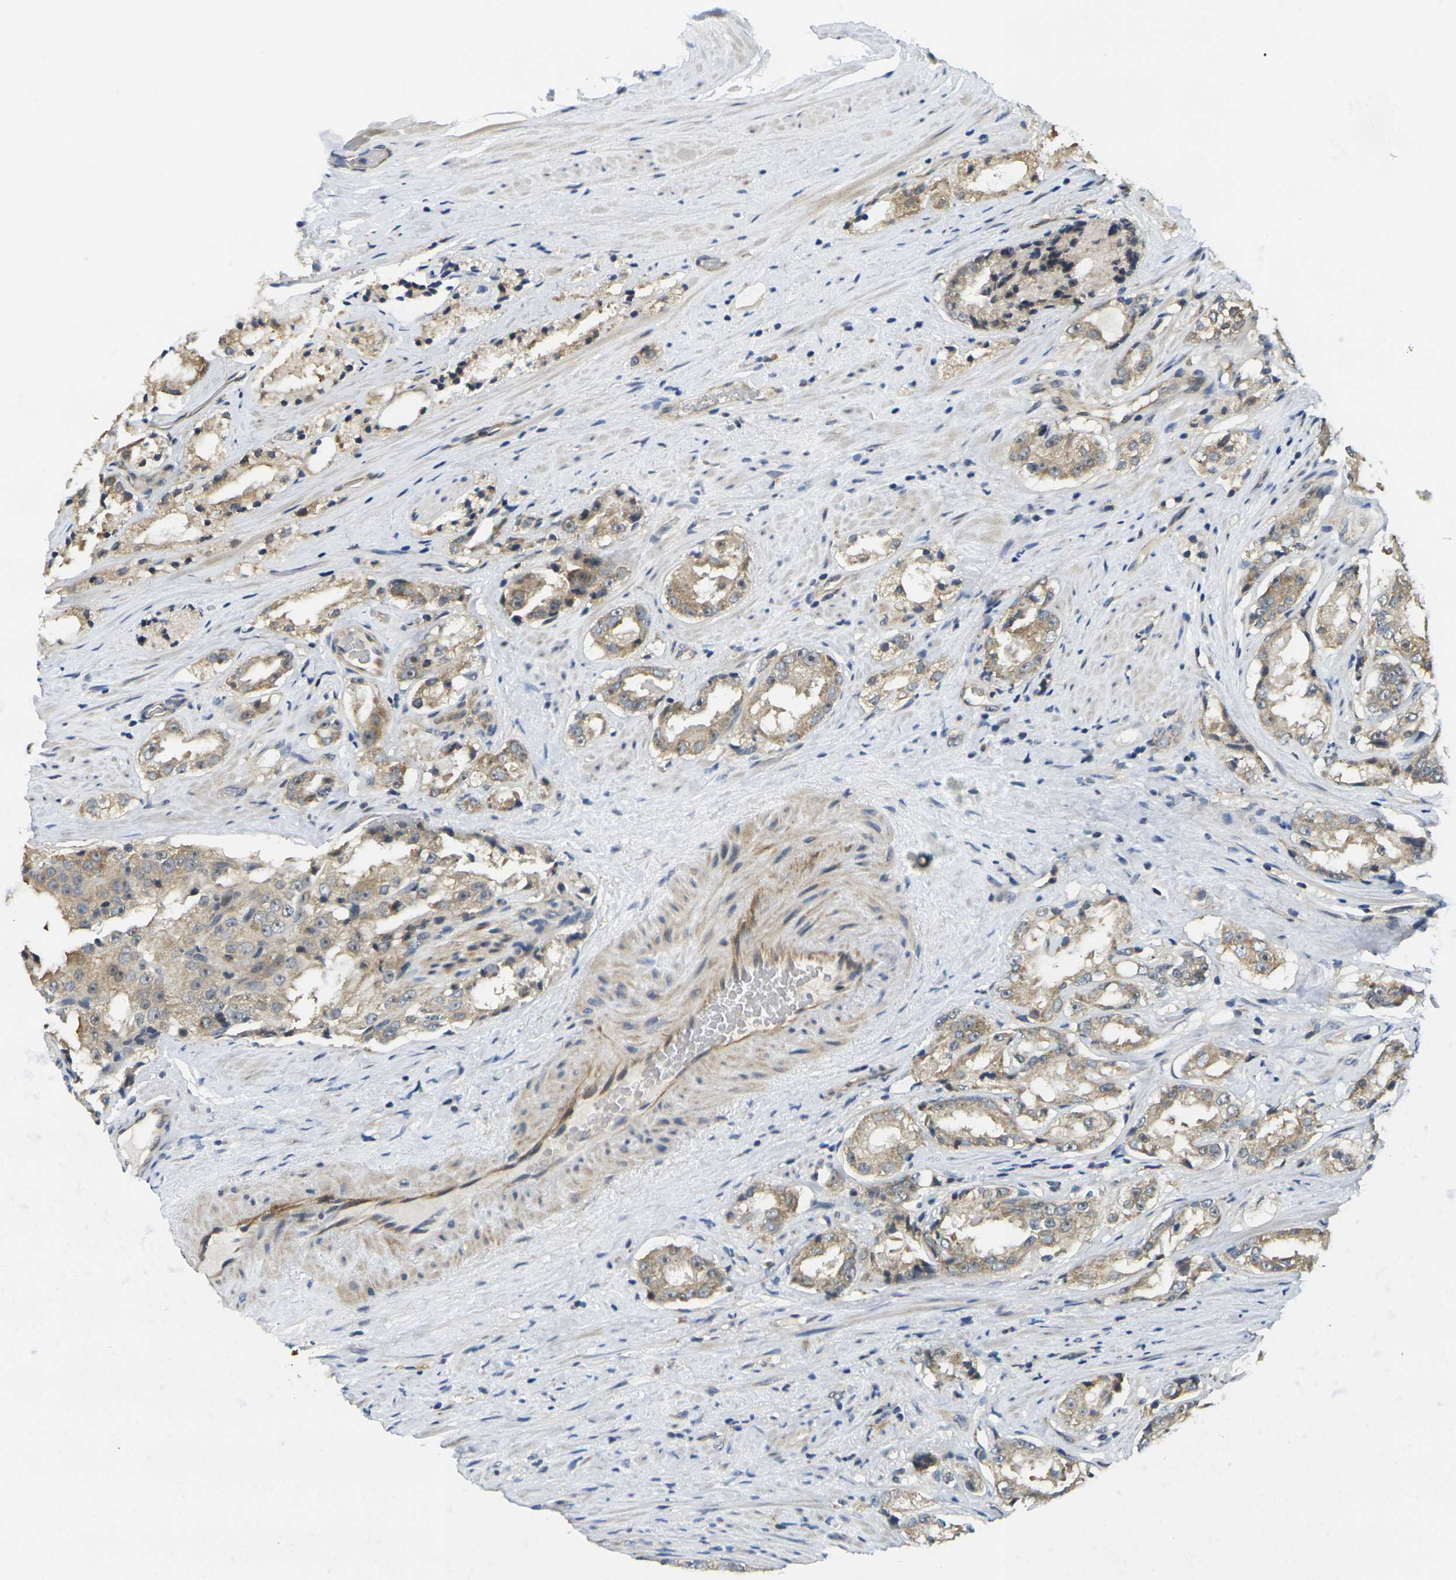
{"staining": {"intensity": "moderate", "quantity": "25%-75%", "location": "cytoplasmic/membranous"}, "tissue": "prostate cancer", "cell_type": "Tumor cells", "image_type": "cancer", "snomed": [{"axis": "morphology", "description": "Adenocarcinoma, High grade"}, {"axis": "topography", "description": "Prostate"}], "caption": "Prostate cancer stained with DAB (3,3'-diaminobenzidine) immunohistochemistry (IHC) displays medium levels of moderate cytoplasmic/membranous staining in approximately 25%-75% of tumor cells. The staining was performed using DAB to visualize the protein expression in brown, while the nuclei were stained in blue with hematoxylin (Magnification: 20x).", "gene": "MINAR2", "patient": {"sex": "male", "age": 73}}